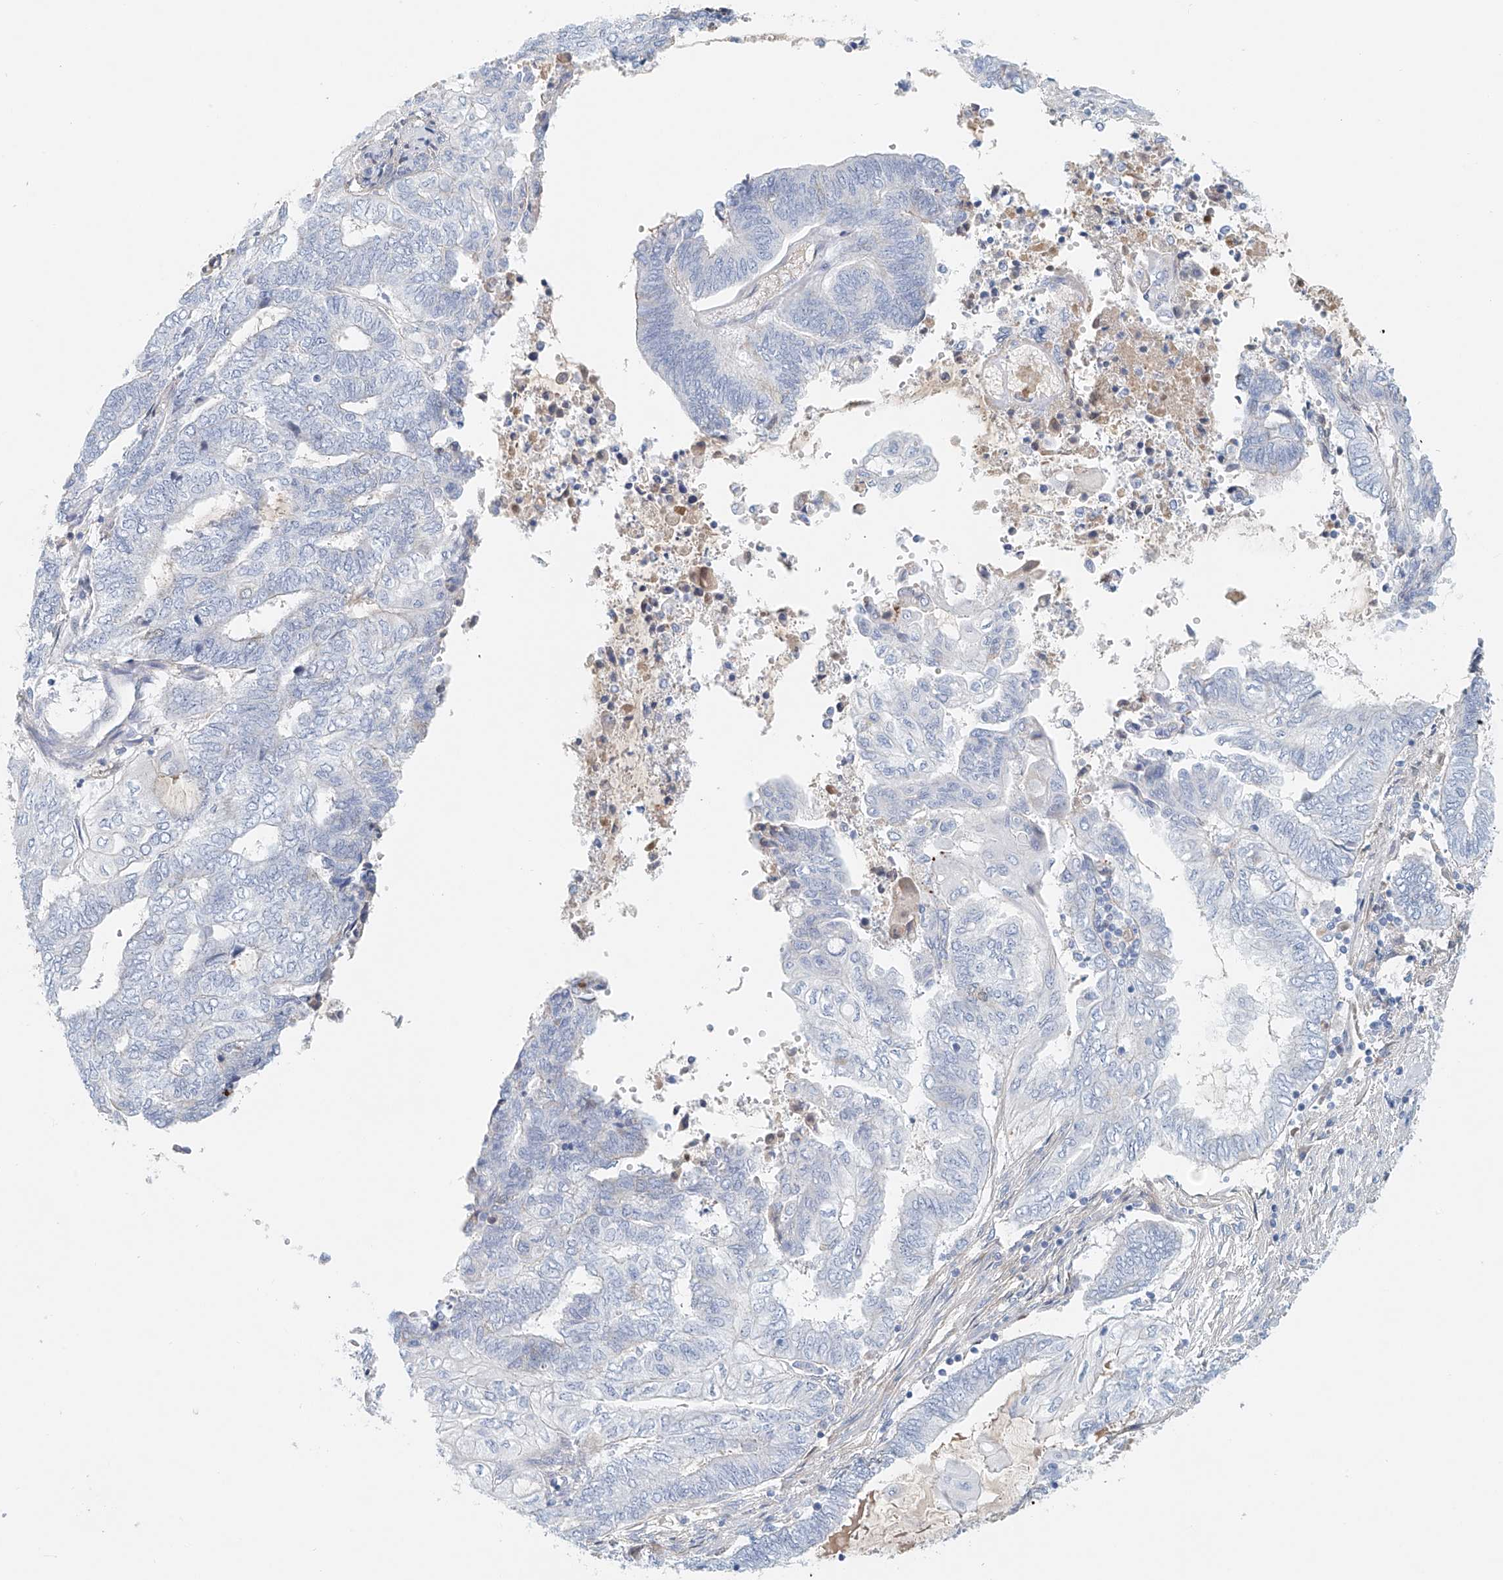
{"staining": {"intensity": "weak", "quantity": "<25%", "location": "cytoplasmic/membranous"}, "tissue": "endometrial cancer", "cell_type": "Tumor cells", "image_type": "cancer", "snomed": [{"axis": "morphology", "description": "Adenocarcinoma, NOS"}, {"axis": "topography", "description": "Uterus"}, {"axis": "topography", "description": "Endometrium"}], "caption": "Tumor cells show no significant protein staining in endometrial adenocarcinoma.", "gene": "FRYL", "patient": {"sex": "female", "age": 70}}